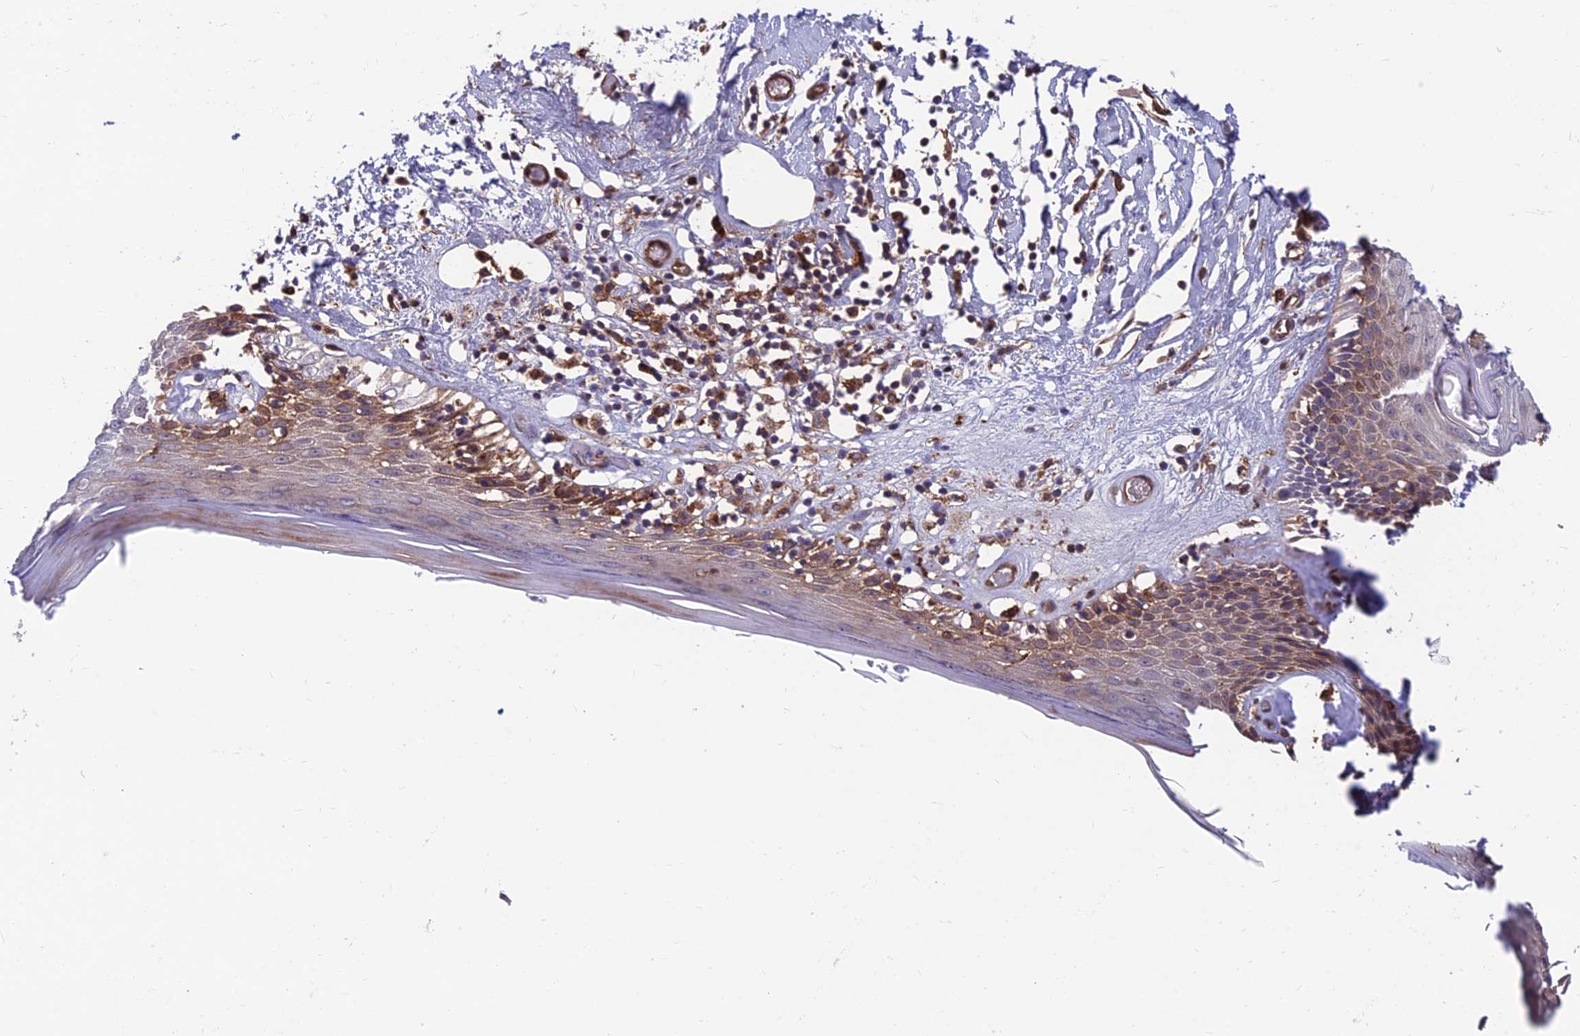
{"staining": {"intensity": "weak", "quantity": "<25%", "location": "cytoplasmic/membranous"}, "tissue": "skin", "cell_type": "Epidermal cells", "image_type": "normal", "snomed": [{"axis": "morphology", "description": "Normal tissue, NOS"}, {"axis": "topography", "description": "Adipose tissue"}, {"axis": "topography", "description": "Vascular tissue"}, {"axis": "topography", "description": "Vulva"}, {"axis": "topography", "description": "Peripheral nerve tissue"}], "caption": "Immunohistochemistry (IHC) photomicrograph of unremarkable human skin stained for a protein (brown), which reveals no staining in epidermal cells. (Immunohistochemistry, brightfield microscopy, high magnification).", "gene": "RTN4RL1", "patient": {"sex": "female", "age": 86}}